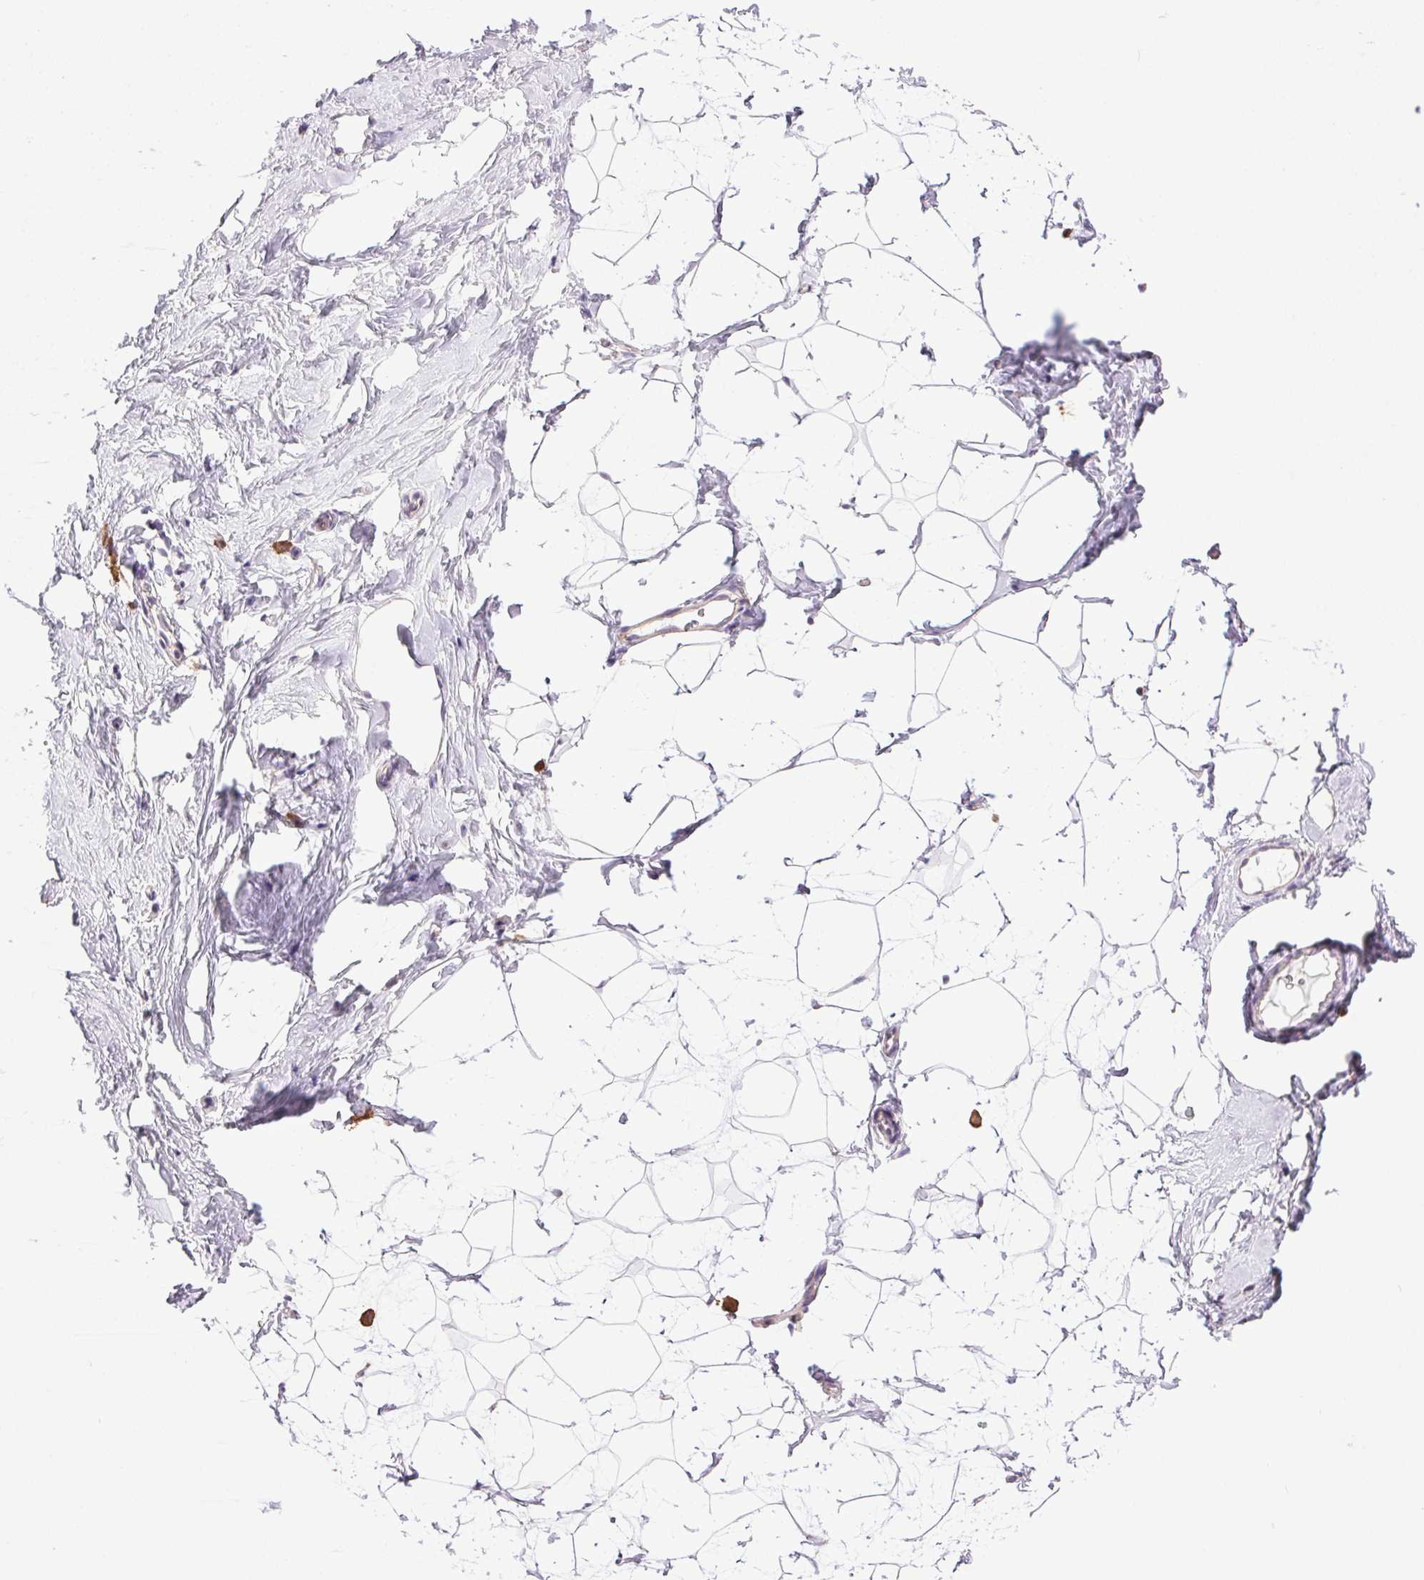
{"staining": {"intensity": "negative", "quantity": "none", "location": "none"}, "tissue": "breast", "cell_type": "Adipocytes", "image_type": "normal", "snomed": [{"axis": "morphology", "description": "Normal tissue, NOS"}, {"axis": "topography", "description": "Breast"}], "caption": "The immunohistochemistry (IHC) photomicrograph has no significant positivity in adipocytes of breast.", "gene": "SNX31", "patient": {"sex": "female", "age": 32}}